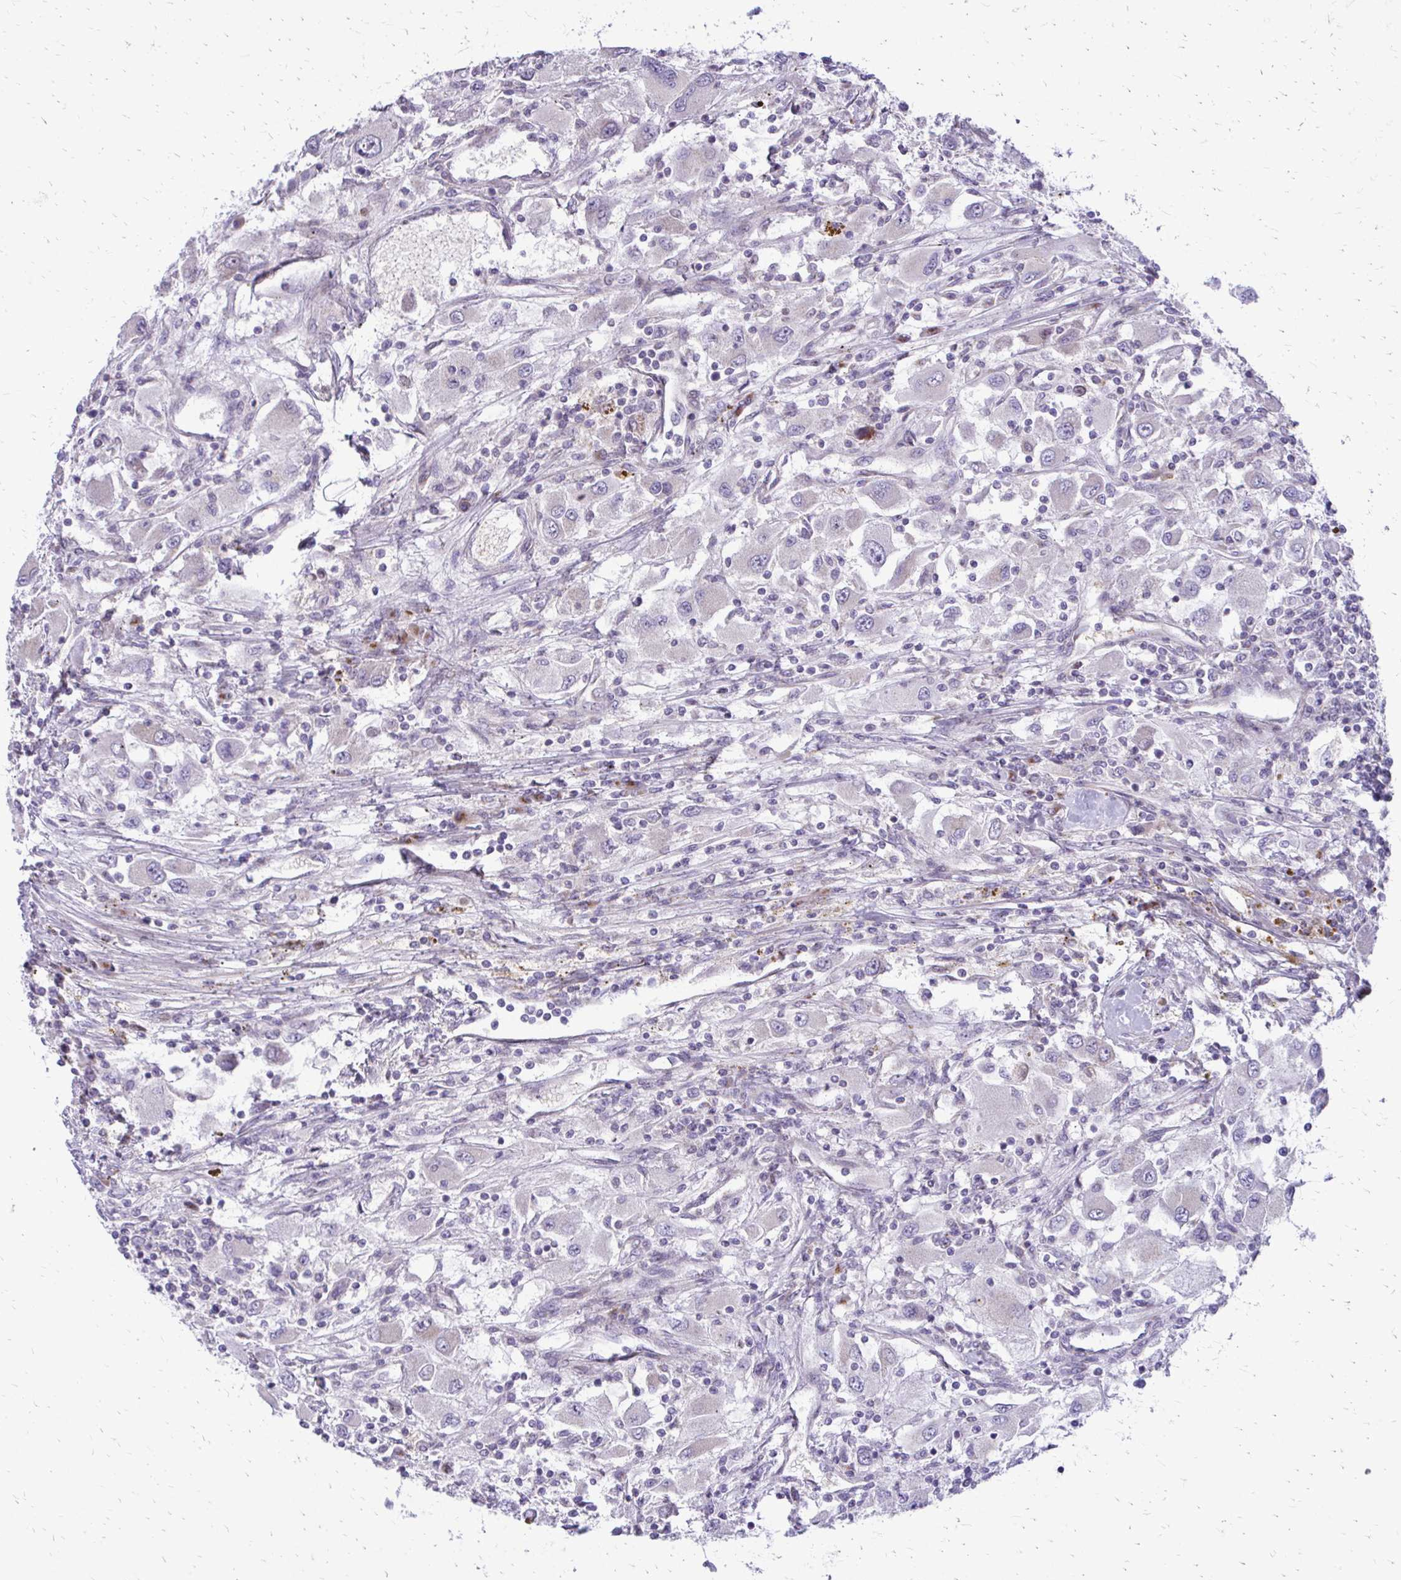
{"staining": {"intensity": "negative", "quantity": "none", "location": "none"}, "tissue": "renal cancer", "cell_type": "Tumor cells", "image_type": "cancer", "snomed": [{"axis": "morphology", "description": "Adenocarcinoma, NOS"}, {"axis": "topography", "description": "Kidney"}], "caption": "Immunohistochemical staining of adenocarcinoma (renal) shows no significant positivity in tumor cells. Nuclei are stained in blue.", "gene": "FUNDC2", "patient": {"sex": "female", "age": 67}}